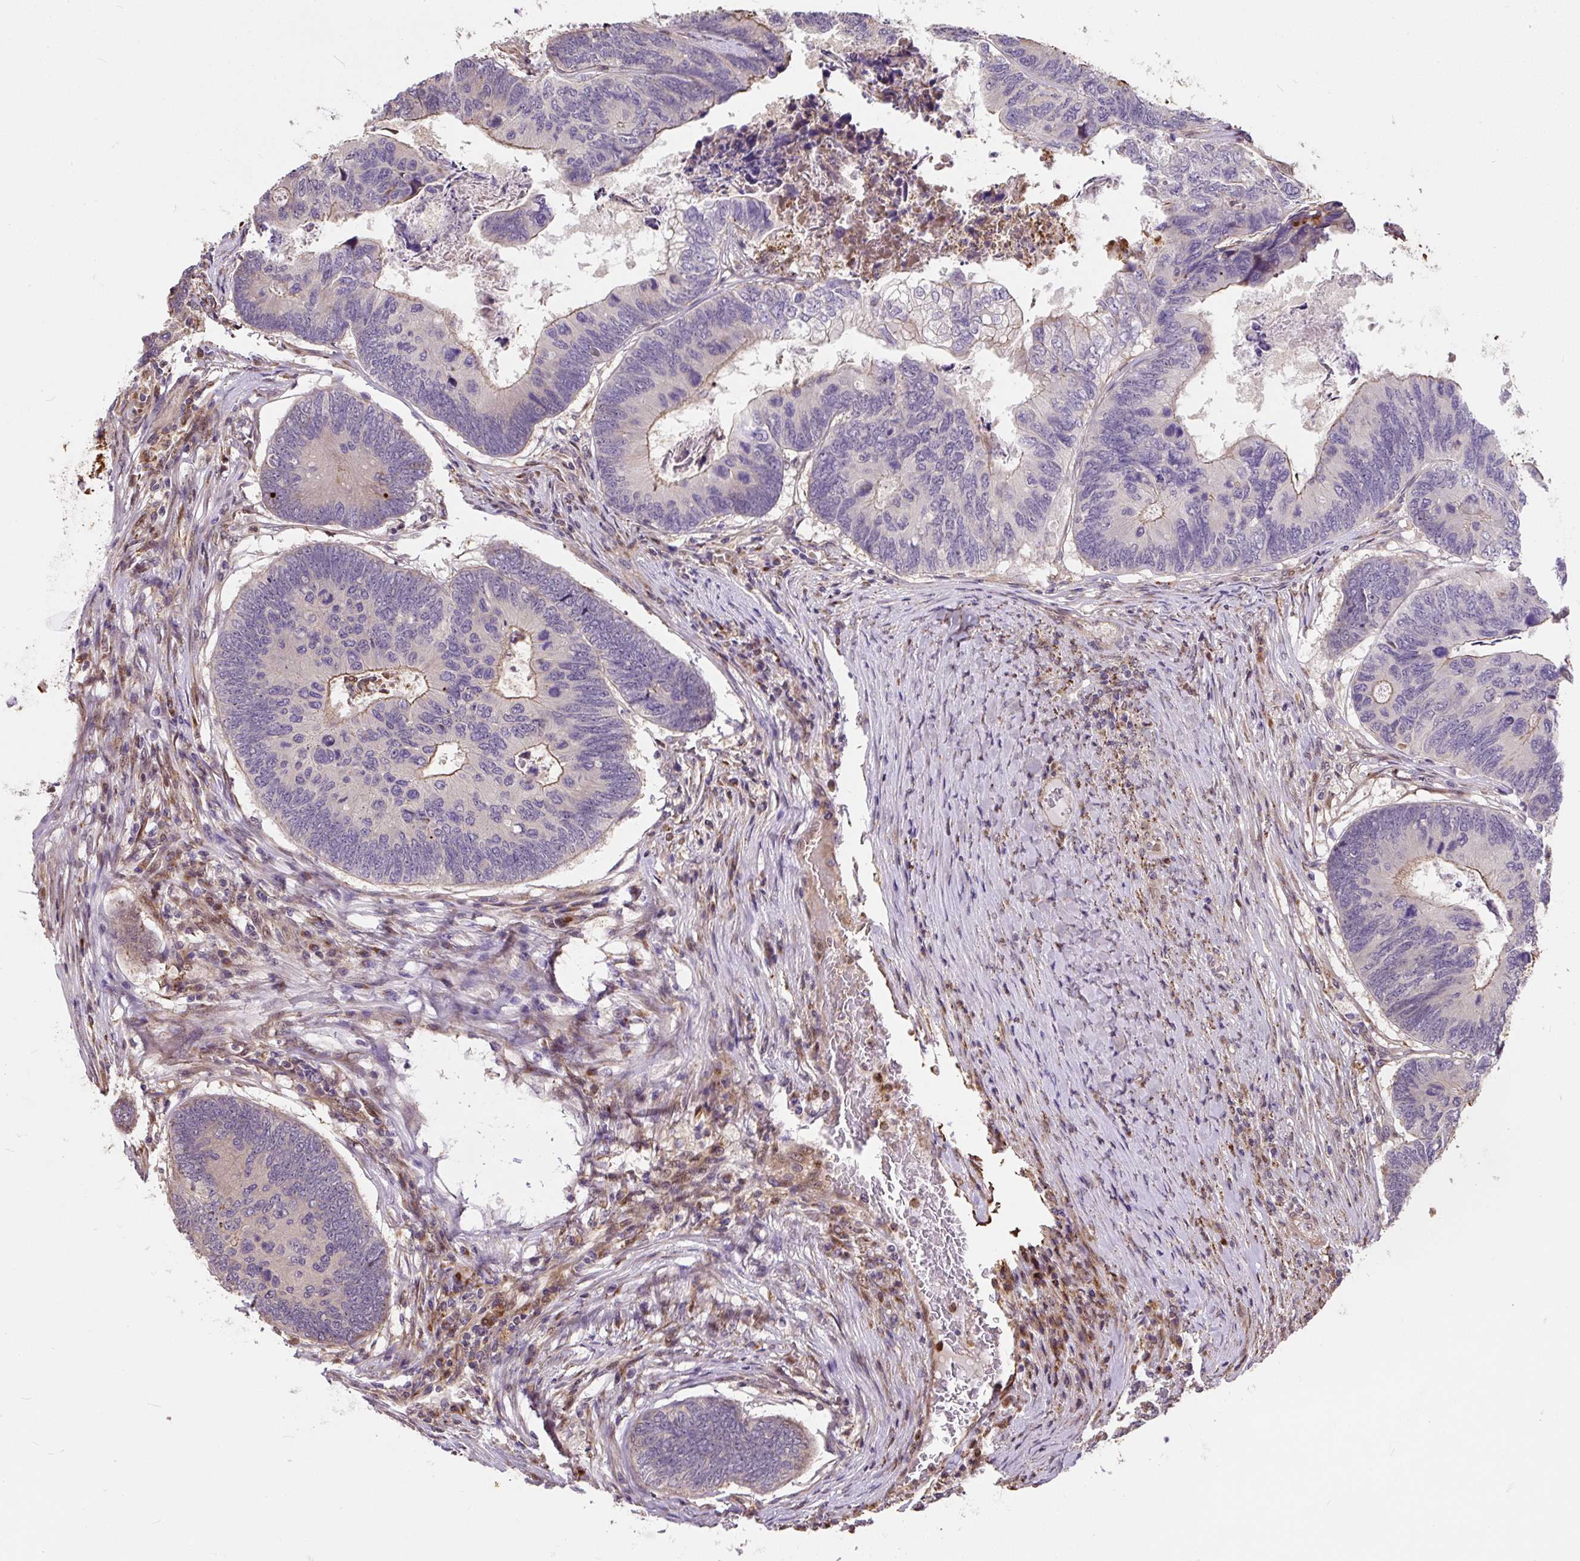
{"staining": {"intensity": "weak", "quantity": "<25%", "location": "cytoplasmic/membranous"}, "tissue": "colorectal cancer", "cell_type": "Tumor cells", "image_type": "cancer", "snomed": [{"axis": "morphology", "description": "Adenocarcinoma, NOS"}, {"axis": "topography", "description": "Colon"}], "caption": "Colorectal cancer (adenocarcinoma) stained for a protein using IHC reveals no staining tumor cells.", "gene": "PUS7L", "patient": {"sex": "female", "age": 67}}